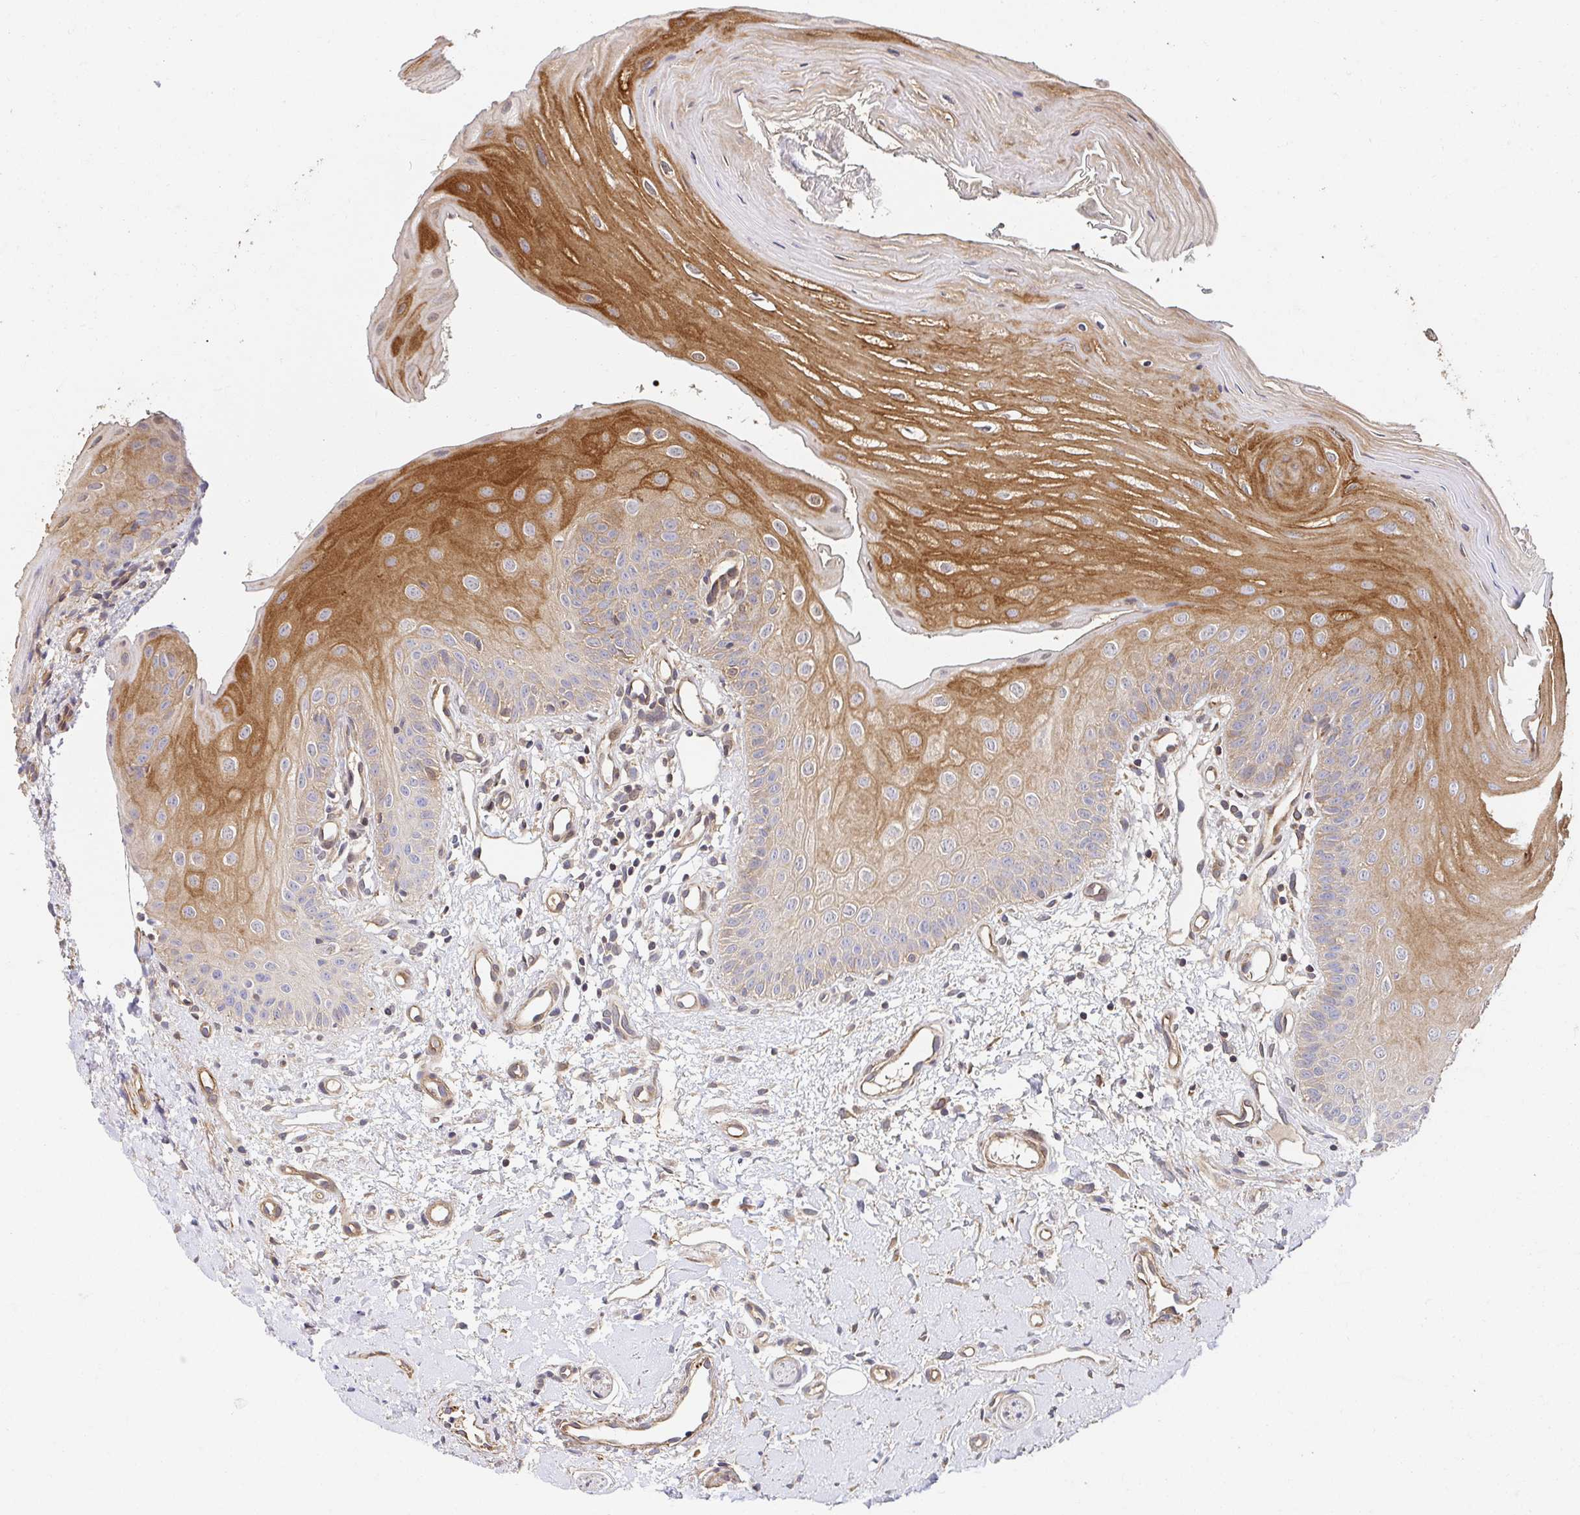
{"staining": {"intensity": "moderate", "quantity": "25%-75%", "location": "cytoplasmic/membranous"}, "tissue": "oral mucosa", "cell_type": "Squamous epithelial cells", "image_type": "normal", "snomed": [{"axis": "morphology", "description": "Normal tissue, NOS"}, {"axis": "topography", "description": "Oral tissue"}], "caption": "About 25%-75% of squamous epithelial cells in unremarkable human oral mucosa show moderate cytoplasmic/membranous protein positivity as visualized by brown immunohistochemical staining.", "gene": "APBB1", "patient": {"sex": "female", "age": 73}}